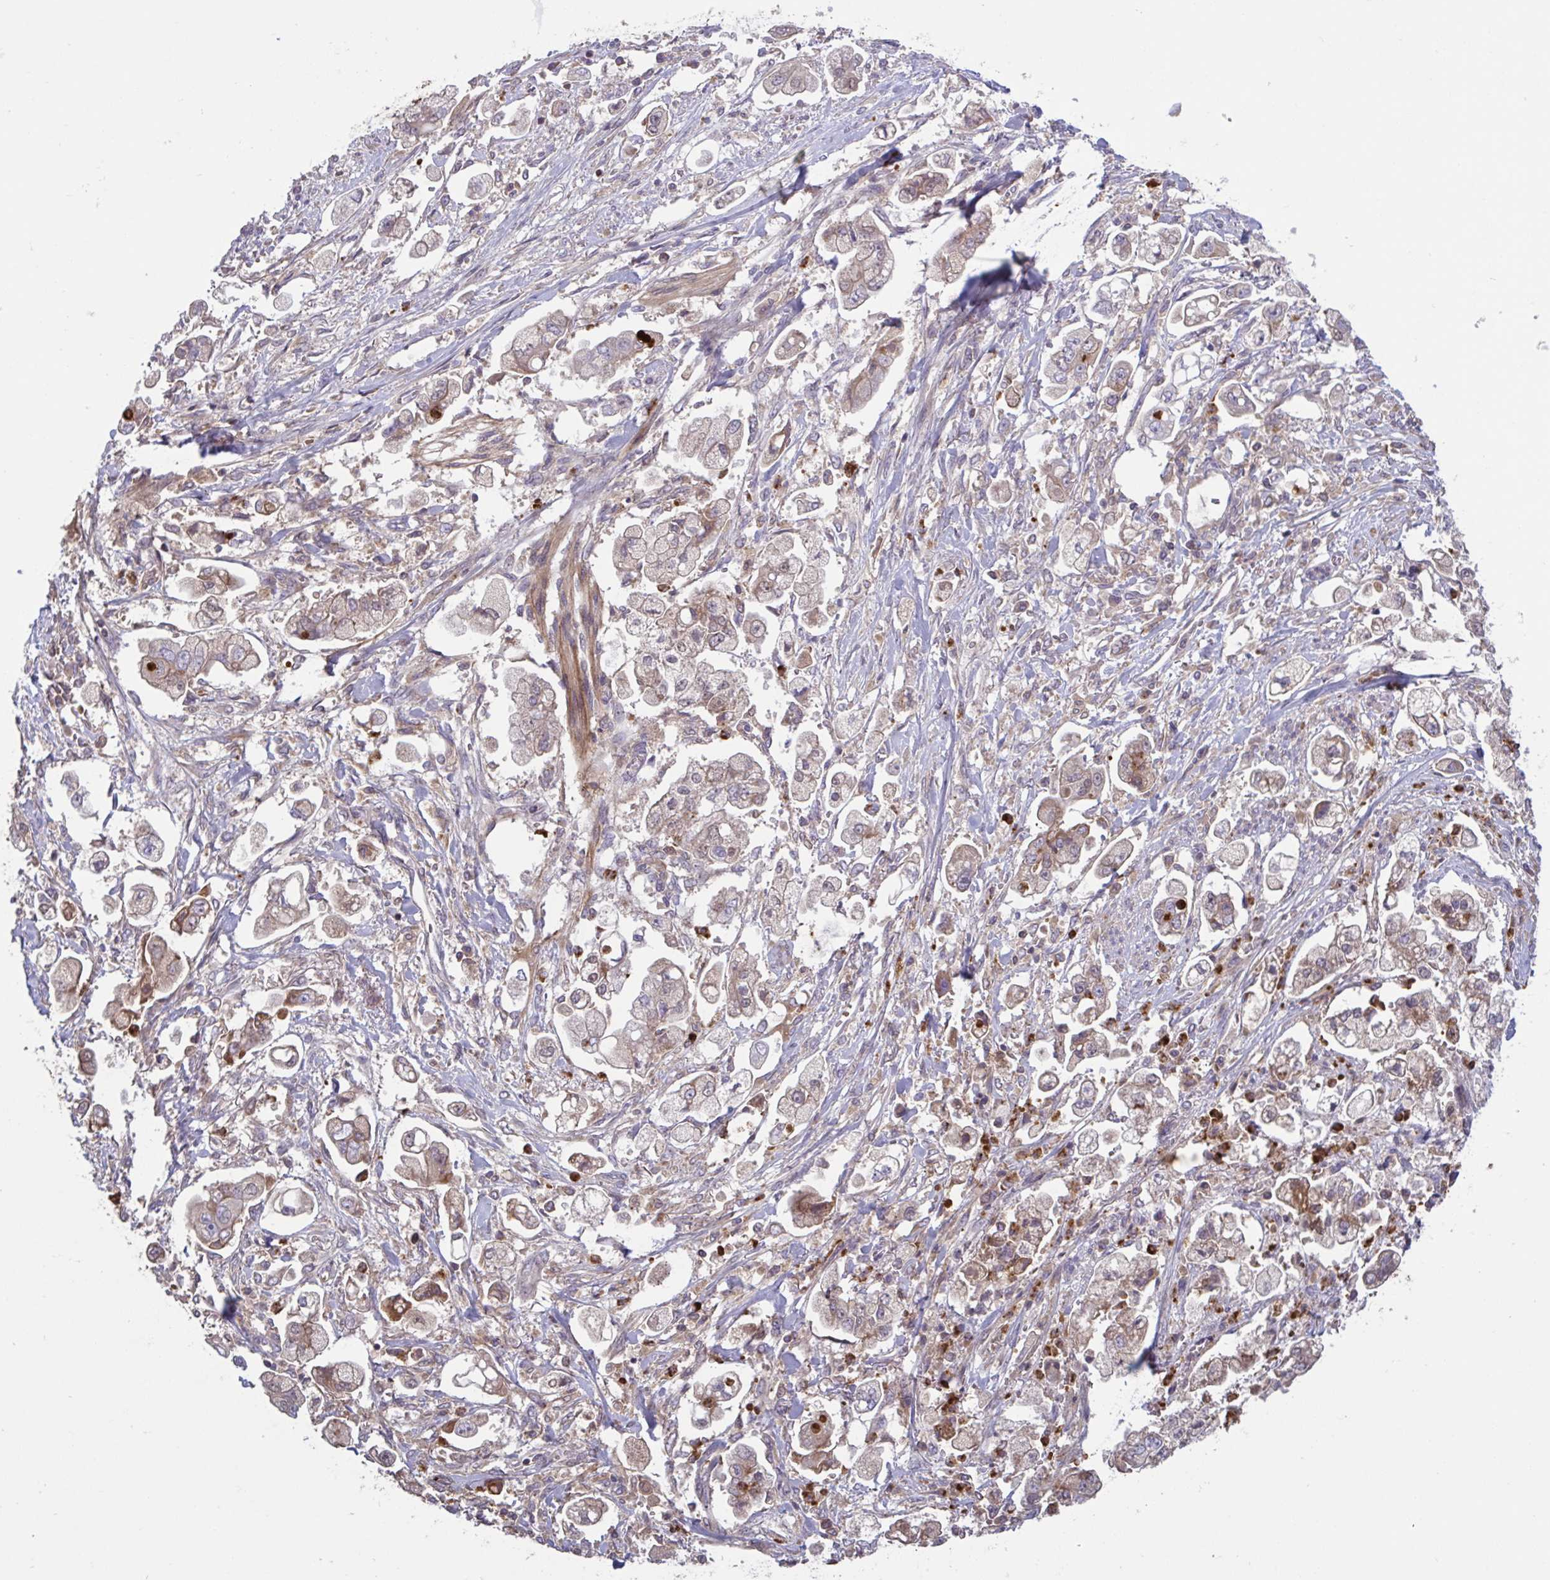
{"staining": {"intensity": "weak", "quantity": "25%-75%", "location": "cytoplasmic/membranous"}, "tissue": "stomach cancer", "cell_type": "Tumor cells", "image_type": "cancer", "snomed": [{"axis": "morphology", "description": "Adenocarcinoma, NOS"}, {"axis": "topography", "description": "Stomach"}], "caption": "Weak cytoplasmic/membranous staining for a protein is identified in approximately 25%-75% of tumor cells of stomach cancer (adenocarcinoma) using immunohistochemistry.", "gene": "IL1R1", "patient": {"sex": "male", "age": 62}}